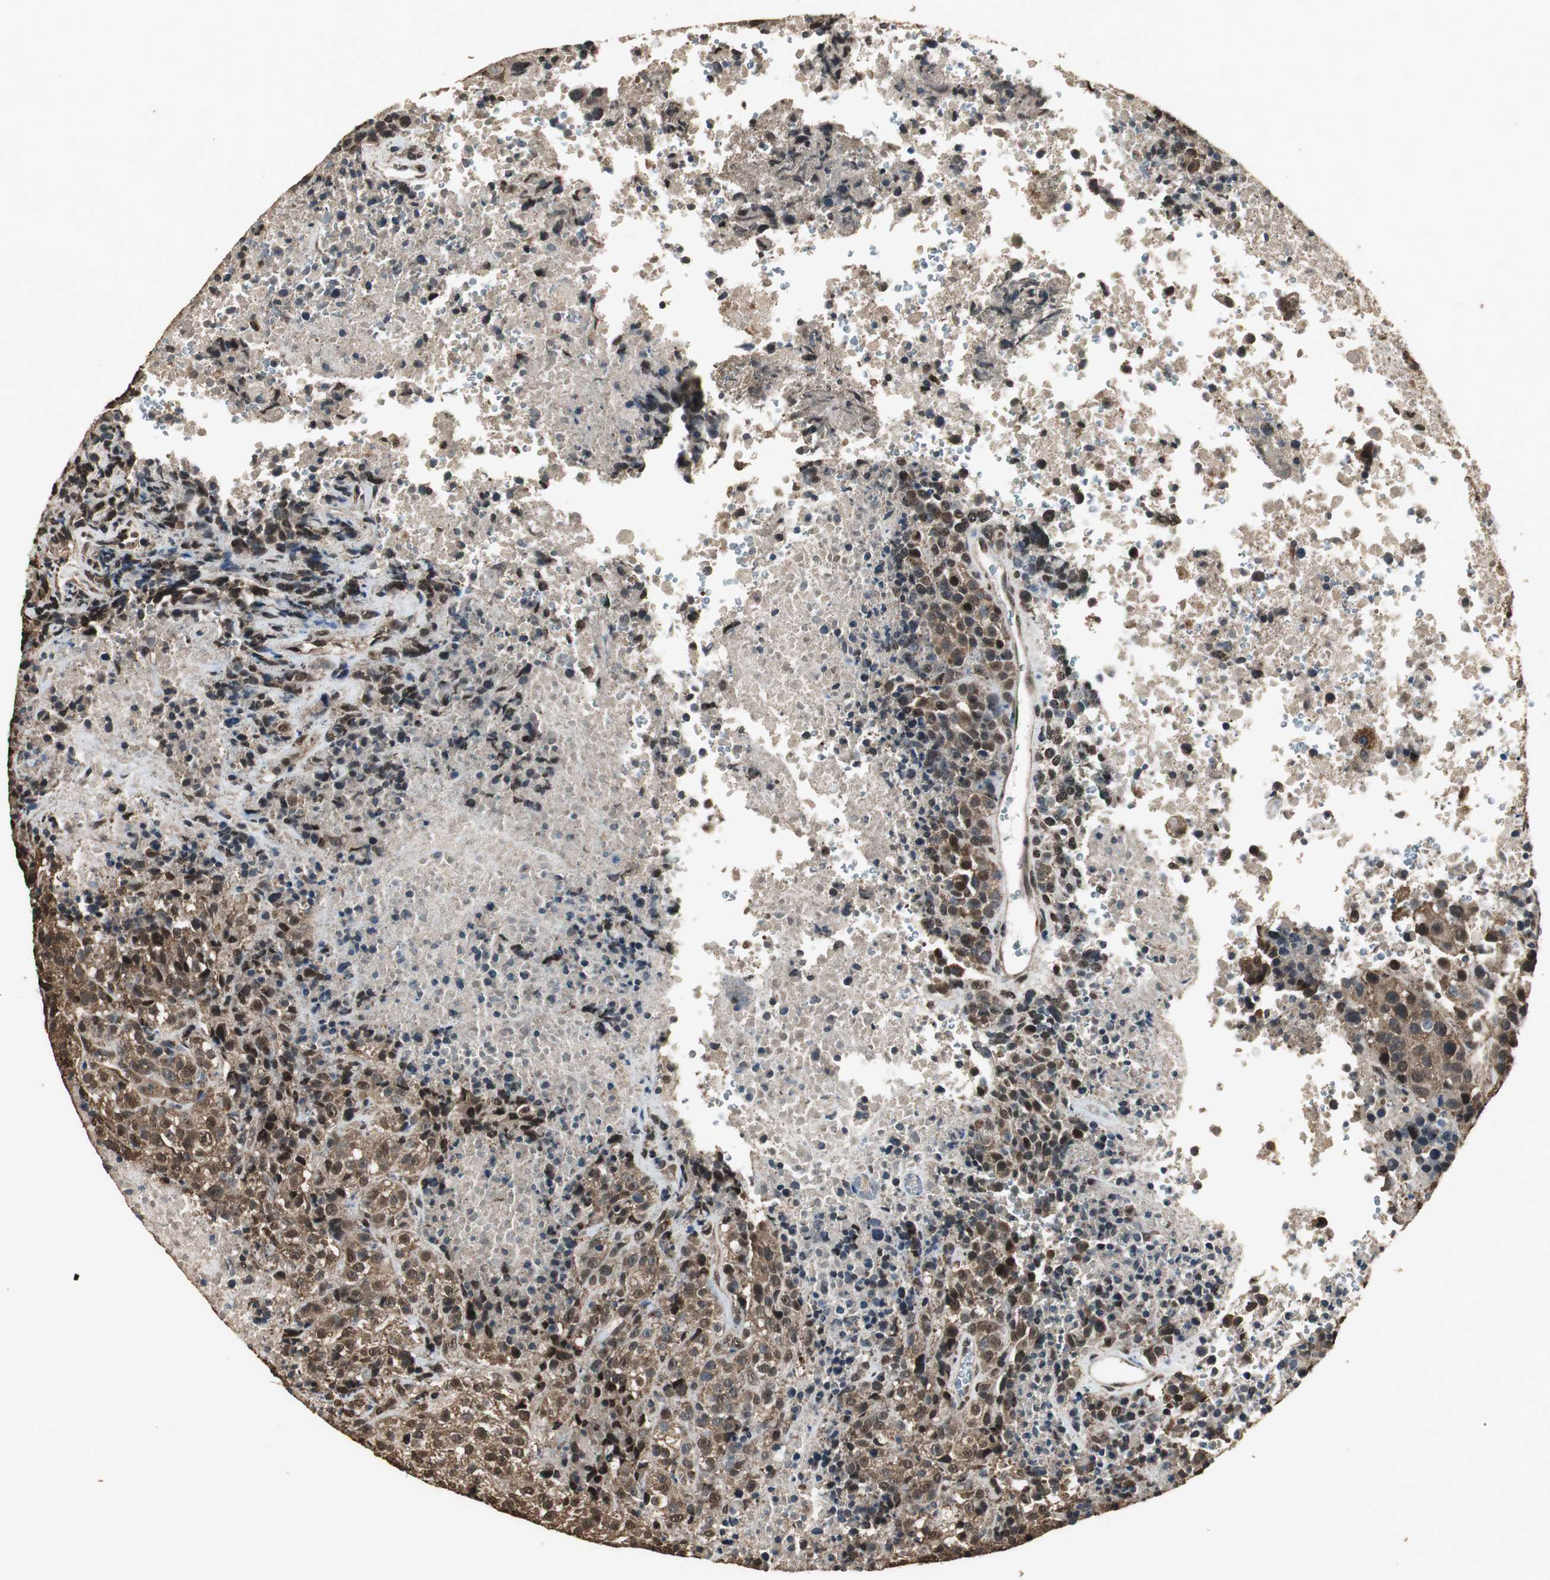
{"staining": {"intensity": "moderate", "quantity": ">75%", "location": "cytoplasmic/membranous,nuclear"}, "tissue": "melanoma", "cell_type": "Tumor cells", "image_type": "cancer", "snomed": [{"axis": "morphology", "description": "Malignant melanoma, Metastatic site"}, {"axis": "topography", "description": "Cerebral cortex"}], "caption": "Malignant melanoma (metastatic site) stained with immunohistochemistry shows moderate cytoplasmic/membranous and nuclear positivity in about >75% of tumor cells. (DAB IHC with brightfield microscopy, high magnification).", "gene": "PPP1R13B", "patient": {"sex": "female", "age": 52}}